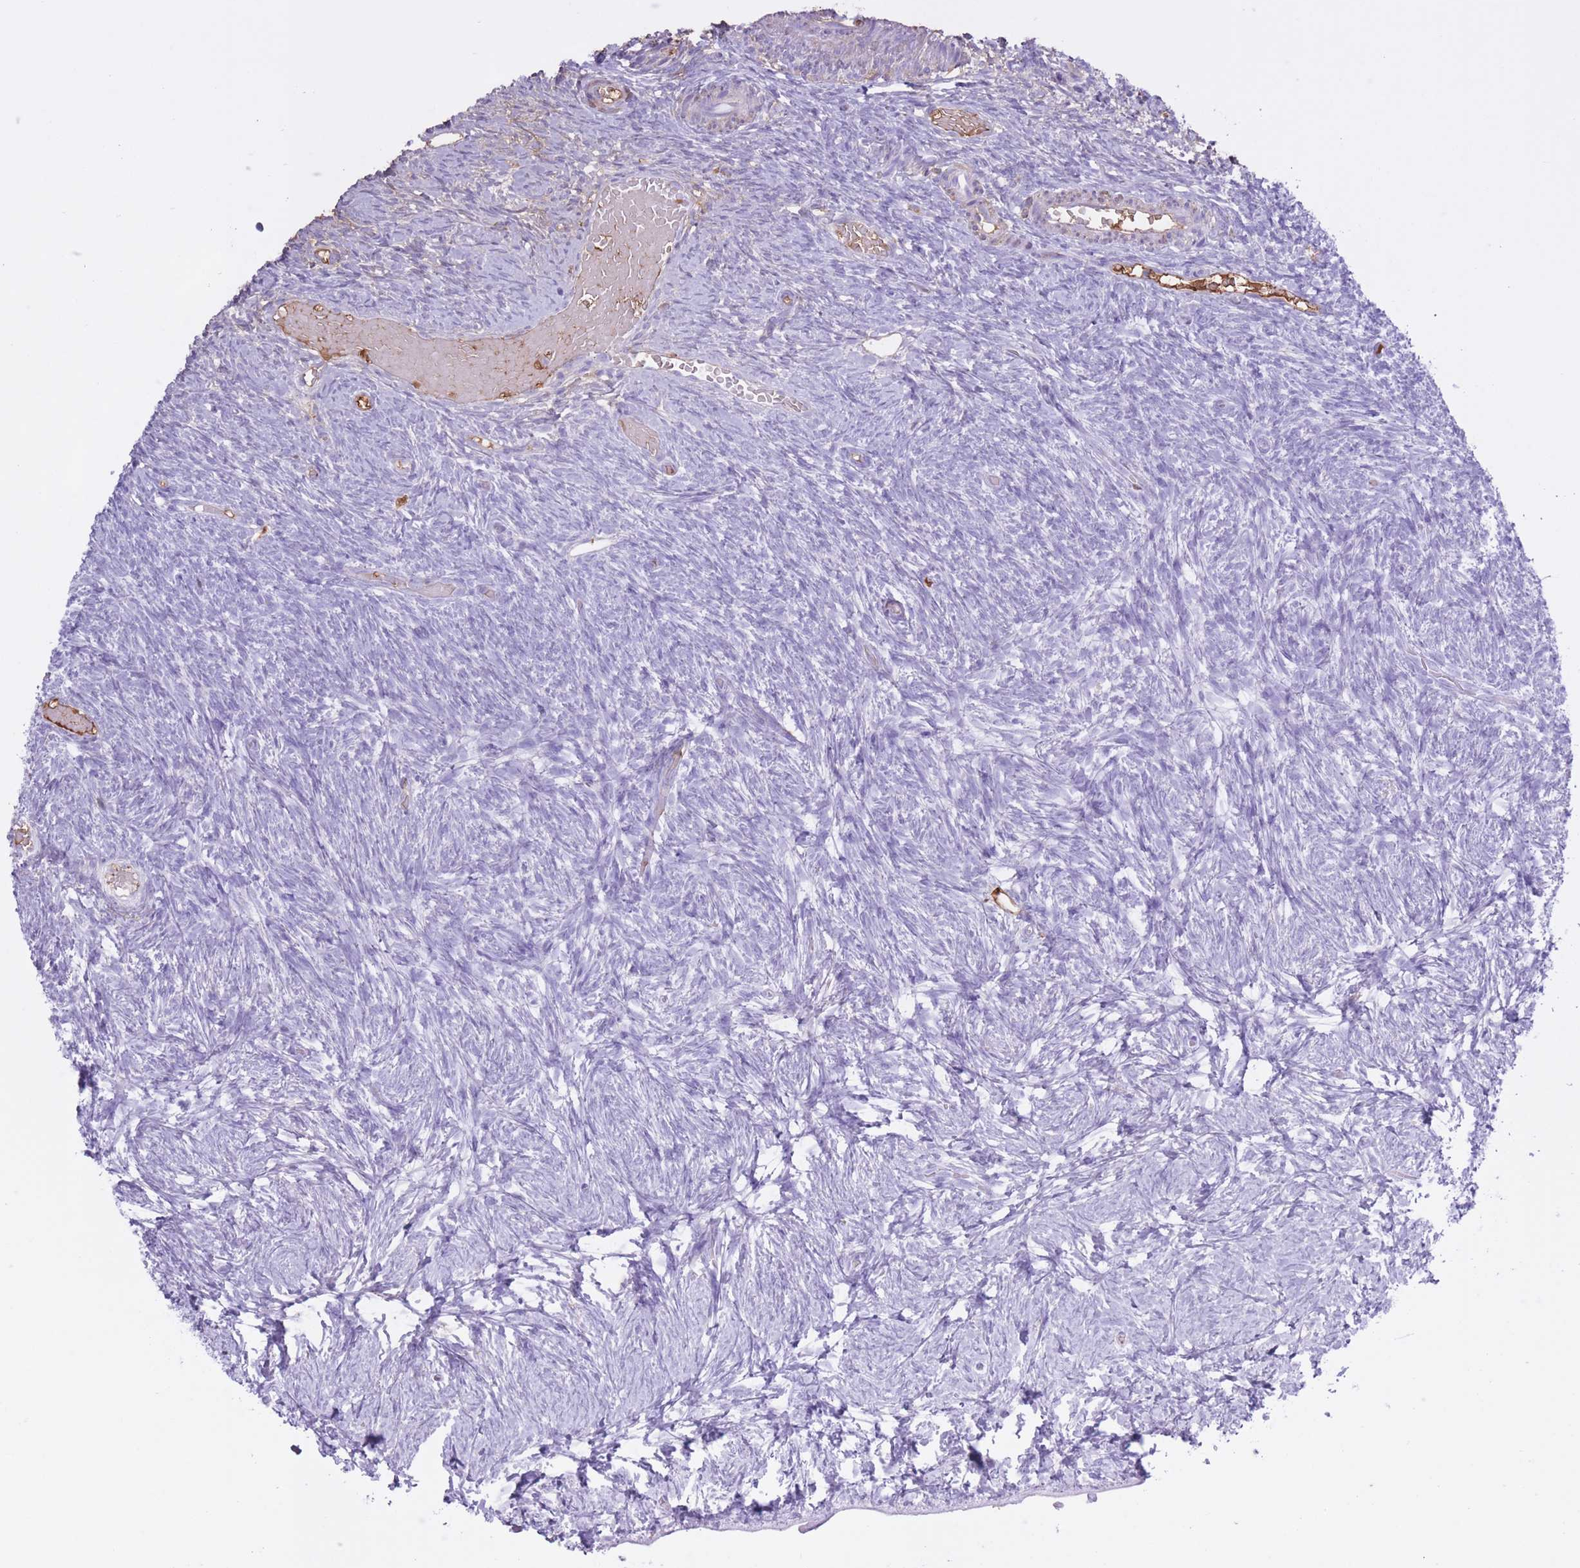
{"staining": {"intensity": "negative", "quantity": "none", "location": "none"}, "tissue": "ovary", "cell_type": "Ovarian stroma cells", "image_type": "normal", "snomed": [{"axis": "morphology", "description": "Normal tissue, NOS"}, {"axis": "topography", "description": "Ovary"}], "caption": "Protein analysis of unremarkable ovary displays no significant positivity in ovarian stroma cells.", "gene": "AP3S1", "patient": {"sex": "female", "age": 39}}